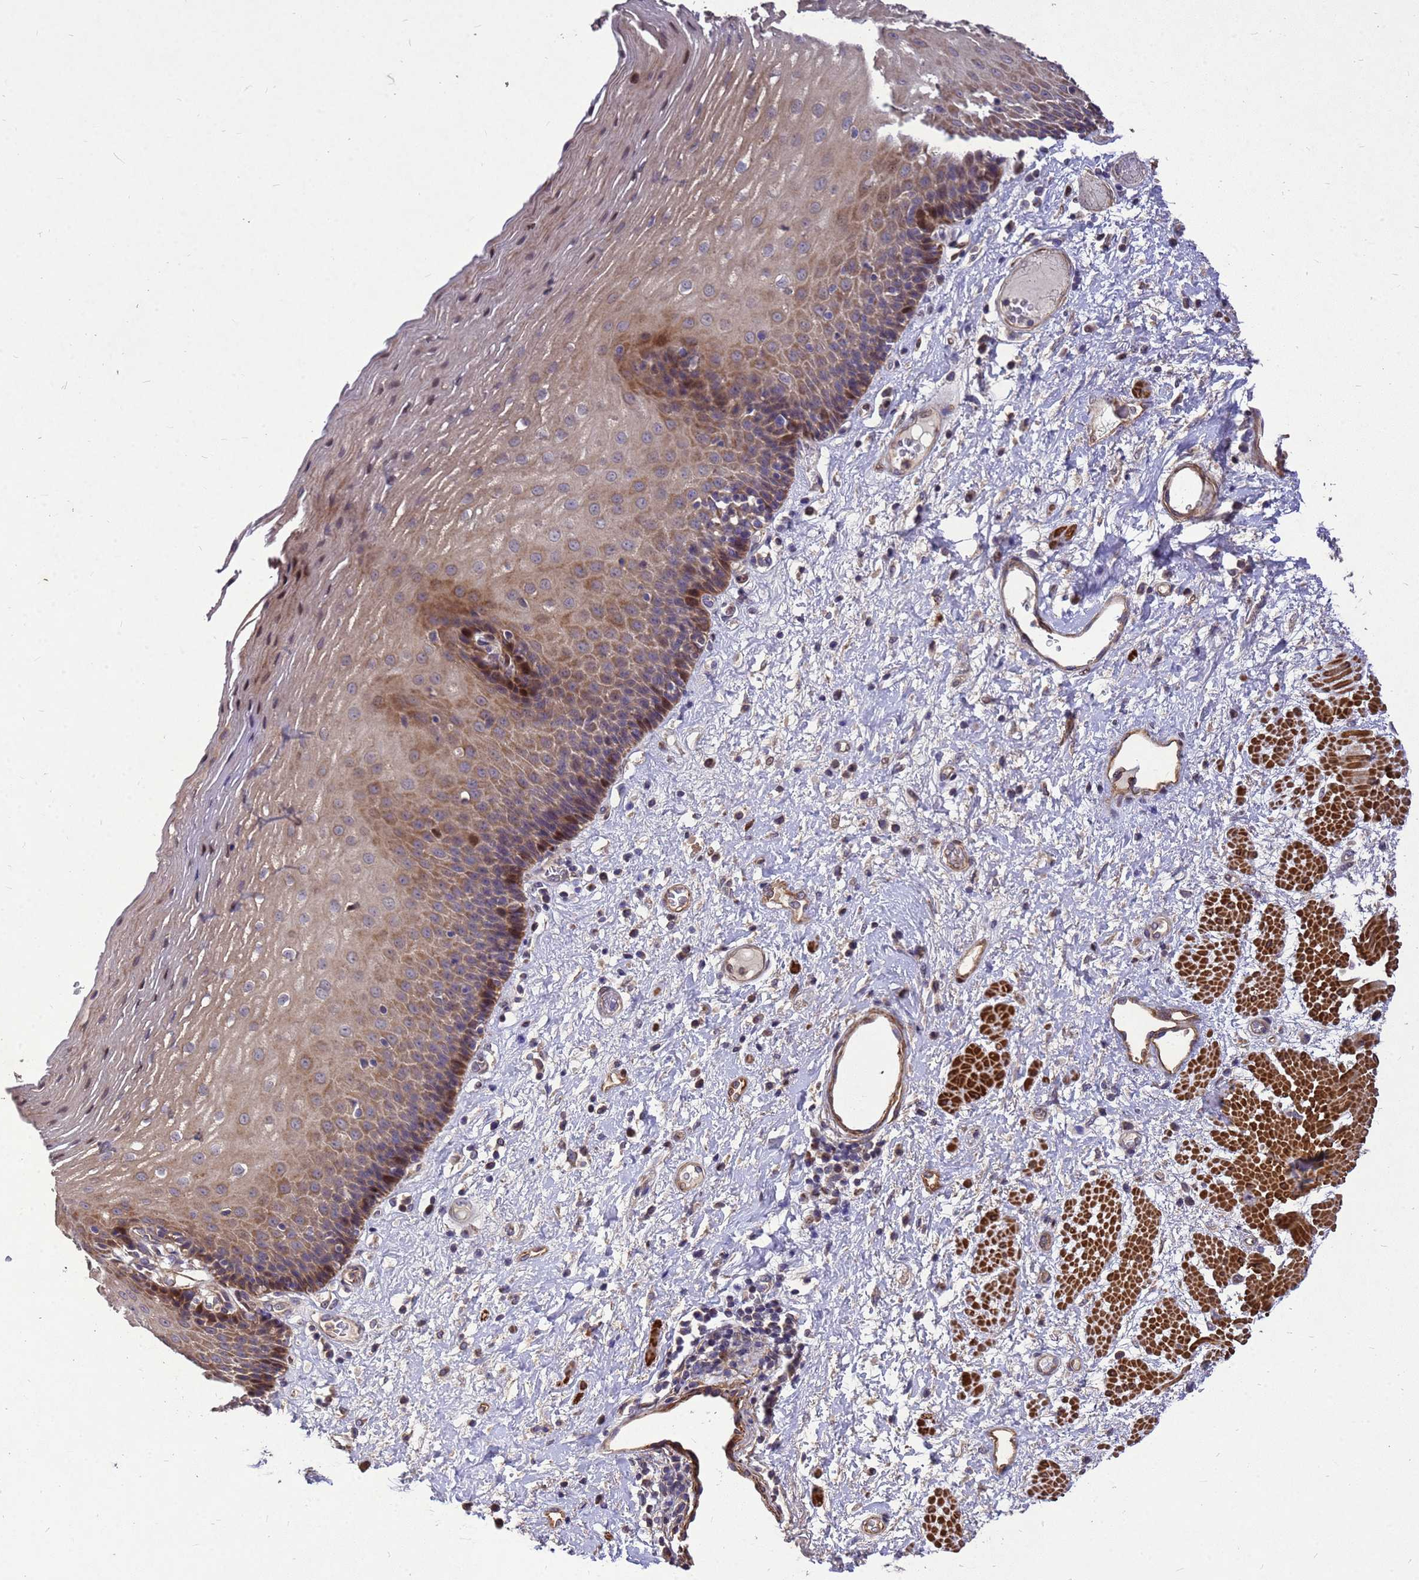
{"staining": {"intensity": "moderate", "quantity": "25%-75%", "location": "cytoplasmic/membranous,nuclear"}, "tissue": "esophagus", "cell_type": "Squamous epithelial cells", "image_type": "normal", "snomed": [{"axis": "morphology", "description": "Normal tissue, NOS"}, {"axis": "morphology", "description": "Adenocarcinoma, NOS"}, {"axis": "topography", "description": "Esophagus"}], "caption": "DAB (3,3'-diaminobenzidine) immunohistochemical staining of normal human esophagus displays moderate cytoplasmic/membranous,nuclear protein positivity in approximately 25%-75% of squamous epithelial cells.", "gene": "RSPRY1", "patient": {"sex": "male", "age": 62}}